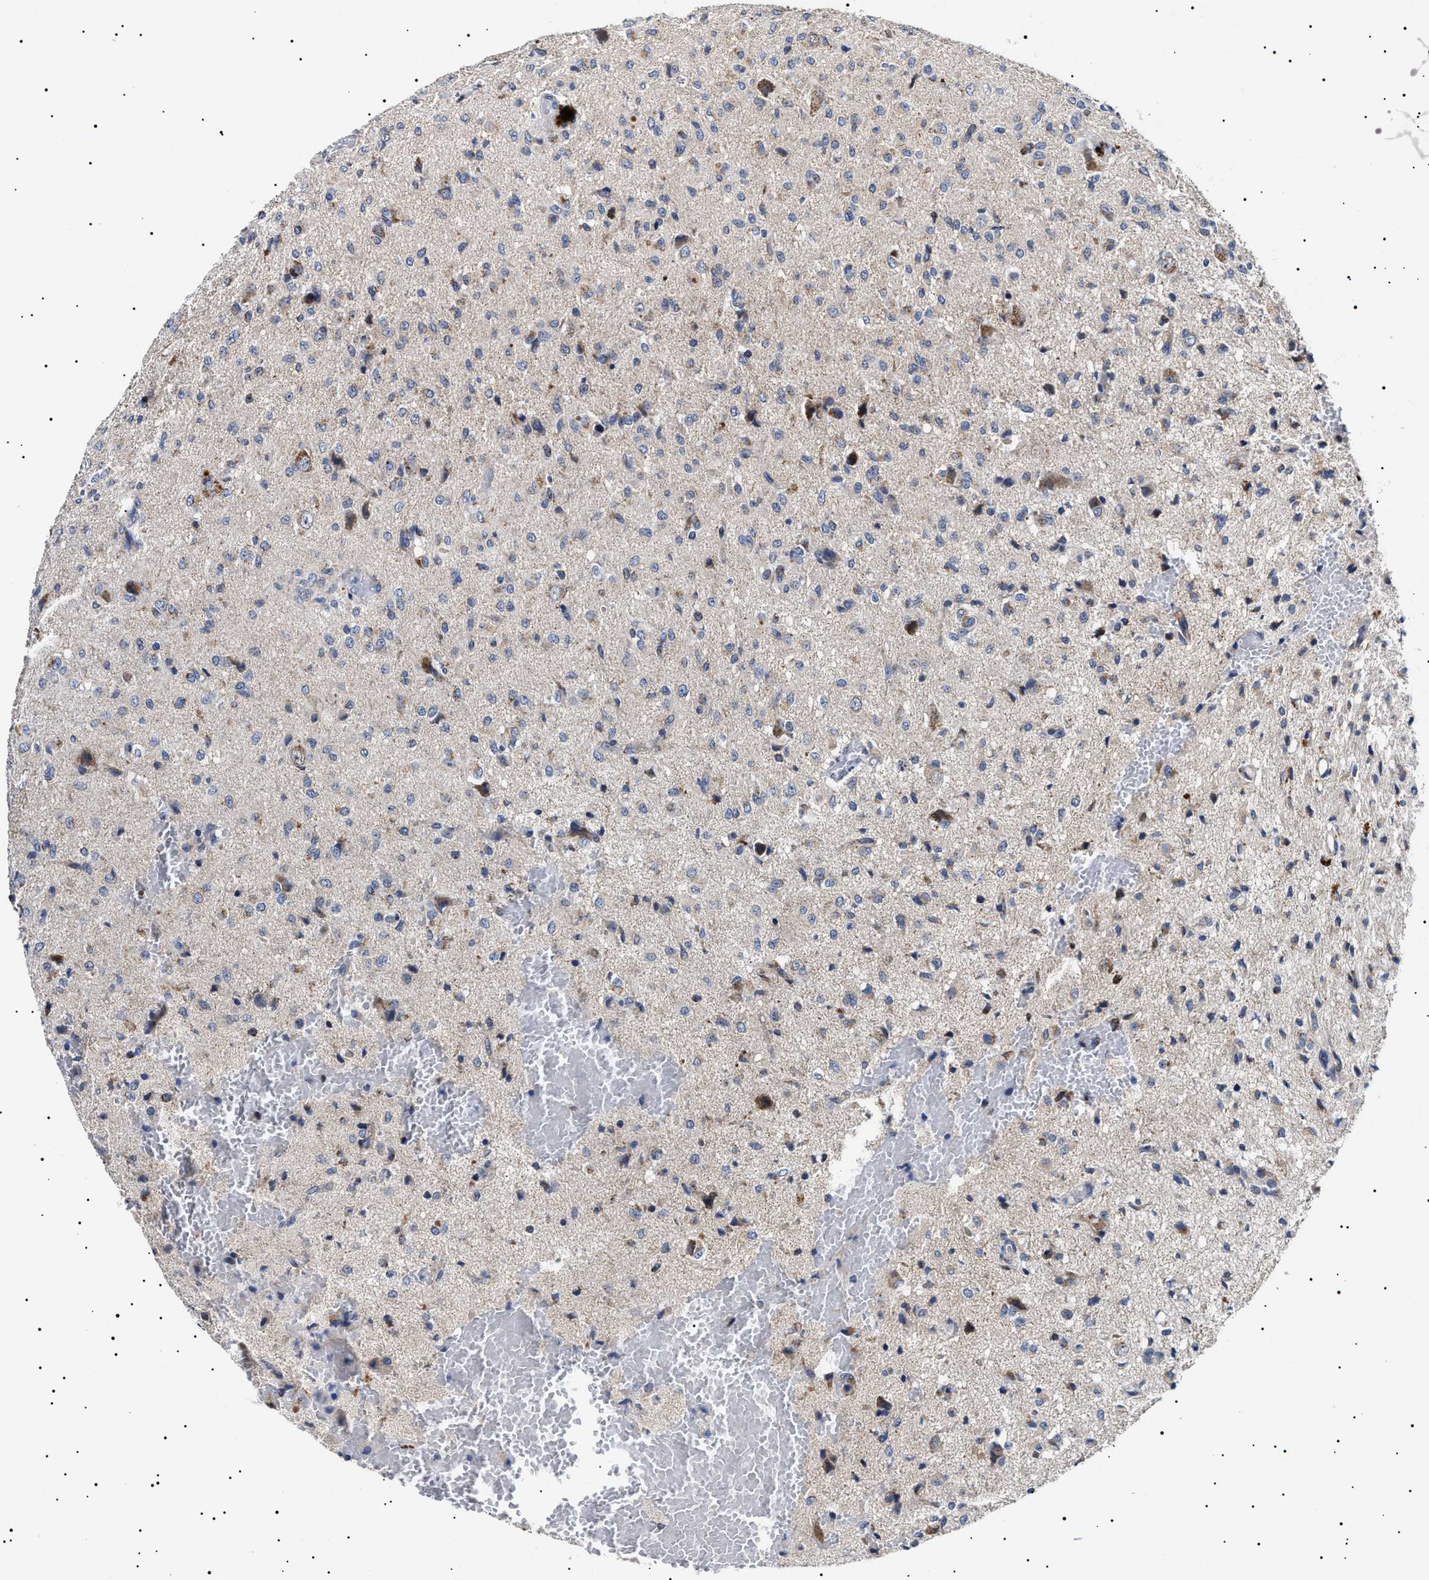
{"staining": {"intensity": "weak", "quantity": "<25%", "location": "cytoplasmic/membranous"}, "tissue": "glioma", "cell_type": "Tumor cells", "image_type": "cancer", "snomed": [{"axis": "morphology", "description": "Glioma, malignant, High grade"}, {"axis": "topography", "description": "Brain"}], "caption": "Protein analysis of malignant glioma (high-grade) shows no significant expression in tumor cells. (Immunohistochemistry (ihc), brightfield microscopy, high magnification).", "gene": "CHRDL2", "patient": {"sex": "female", "age": 59}}